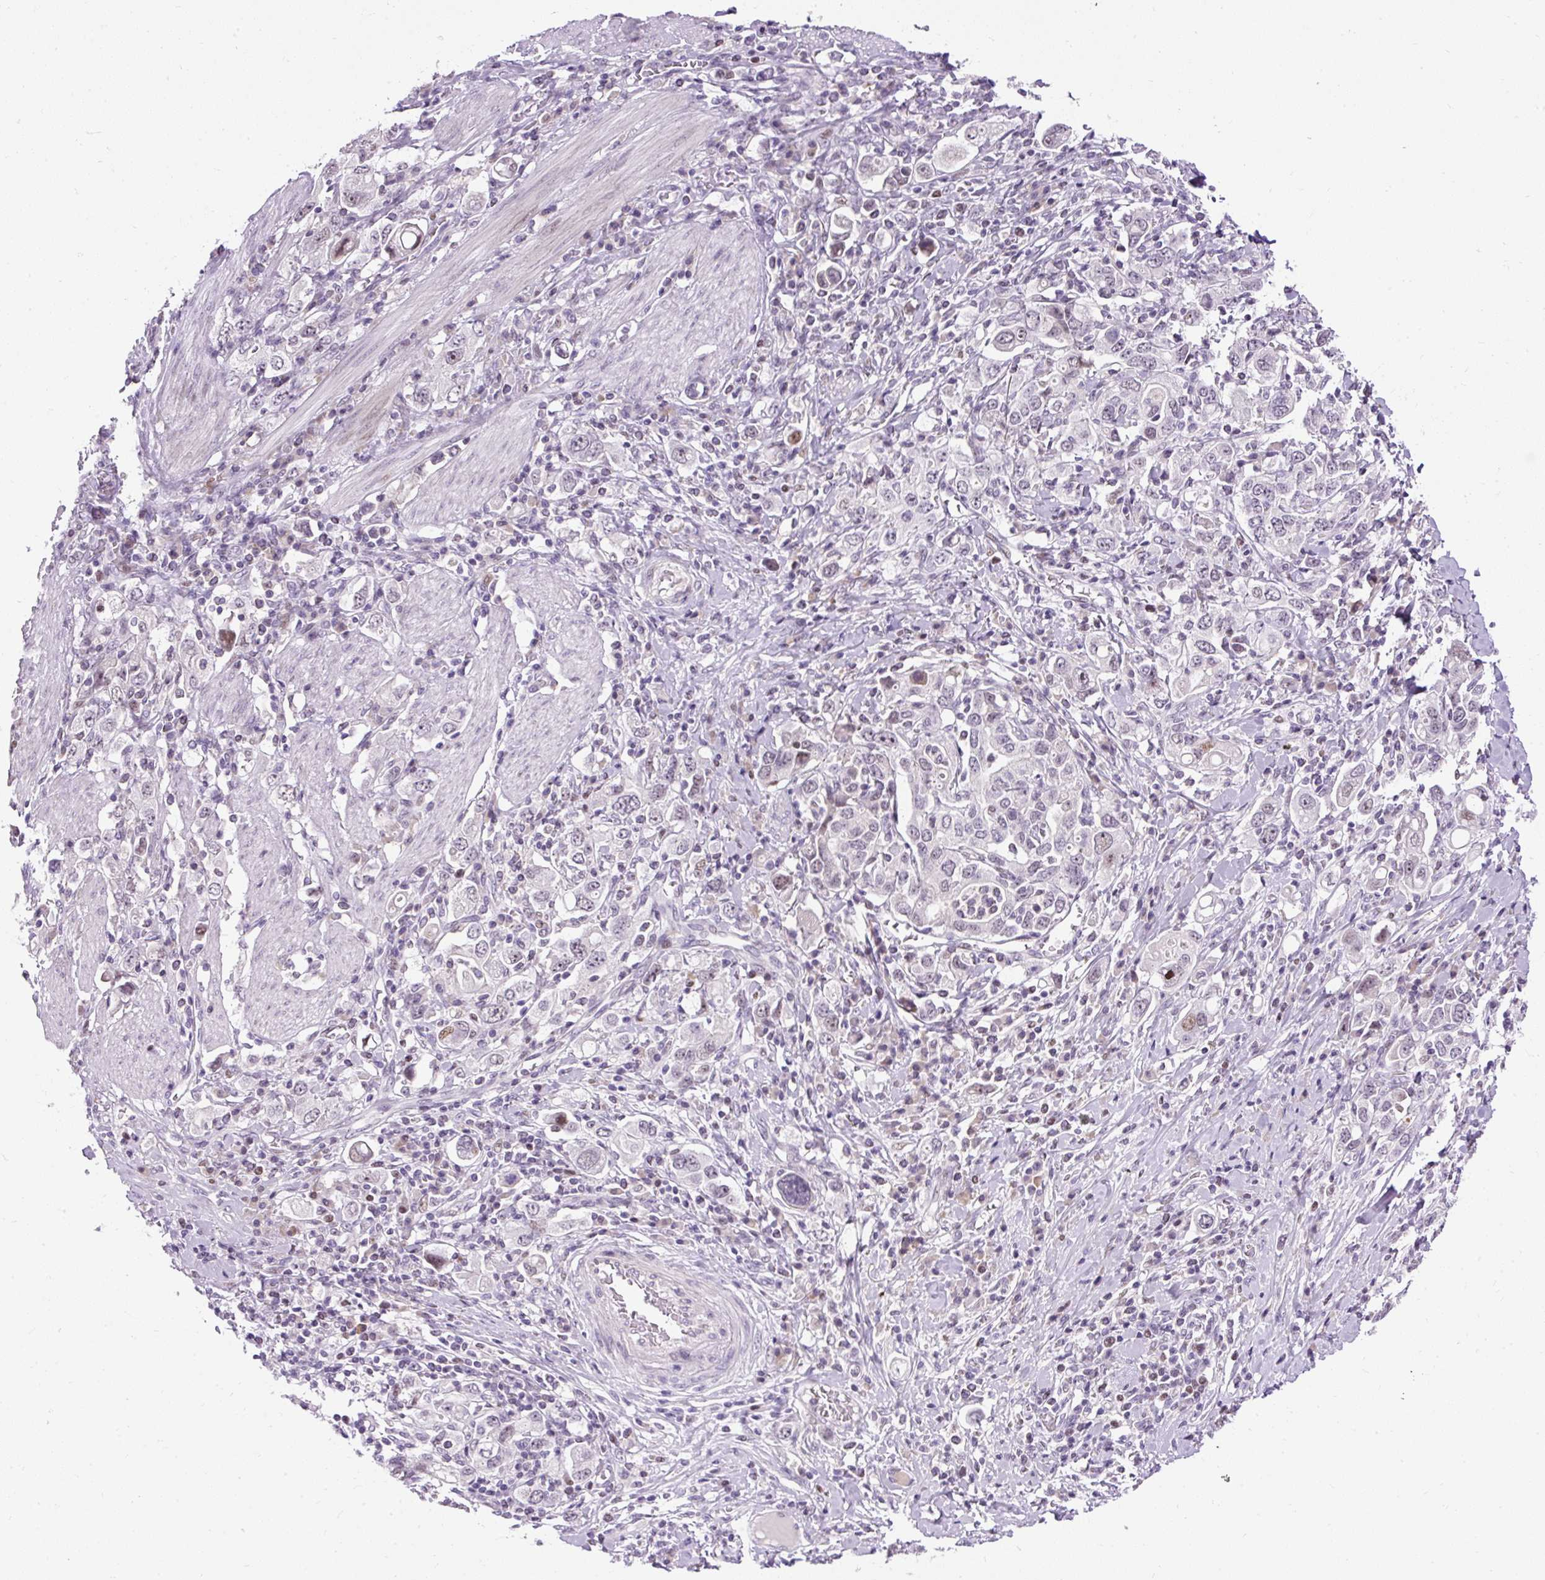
{"staining": {"intensity": "moderate", "quantity": "<25%", "location": "nuclear"}, "tissue": "stomach cancer", "cell_type": "Tumor cells", "image_type": "cancer", "snomed": [{"axis": "morphology", "description": "Adenocarcinoma, NOS"}, {"axis": "topography", "description": "Stomach, upper"}], "caption": "Protein expression analysis of human adenocarcinoma (stomach) reveals moderate nuclear staining in about <25% of tumor cells. The staining was performed using DAB, with brown indicating positive protein expression. Nuclei are stained blue with hematoxylin.", "gene": "ARHGEF18", "patient": {"sex": "male", "age": 62}}